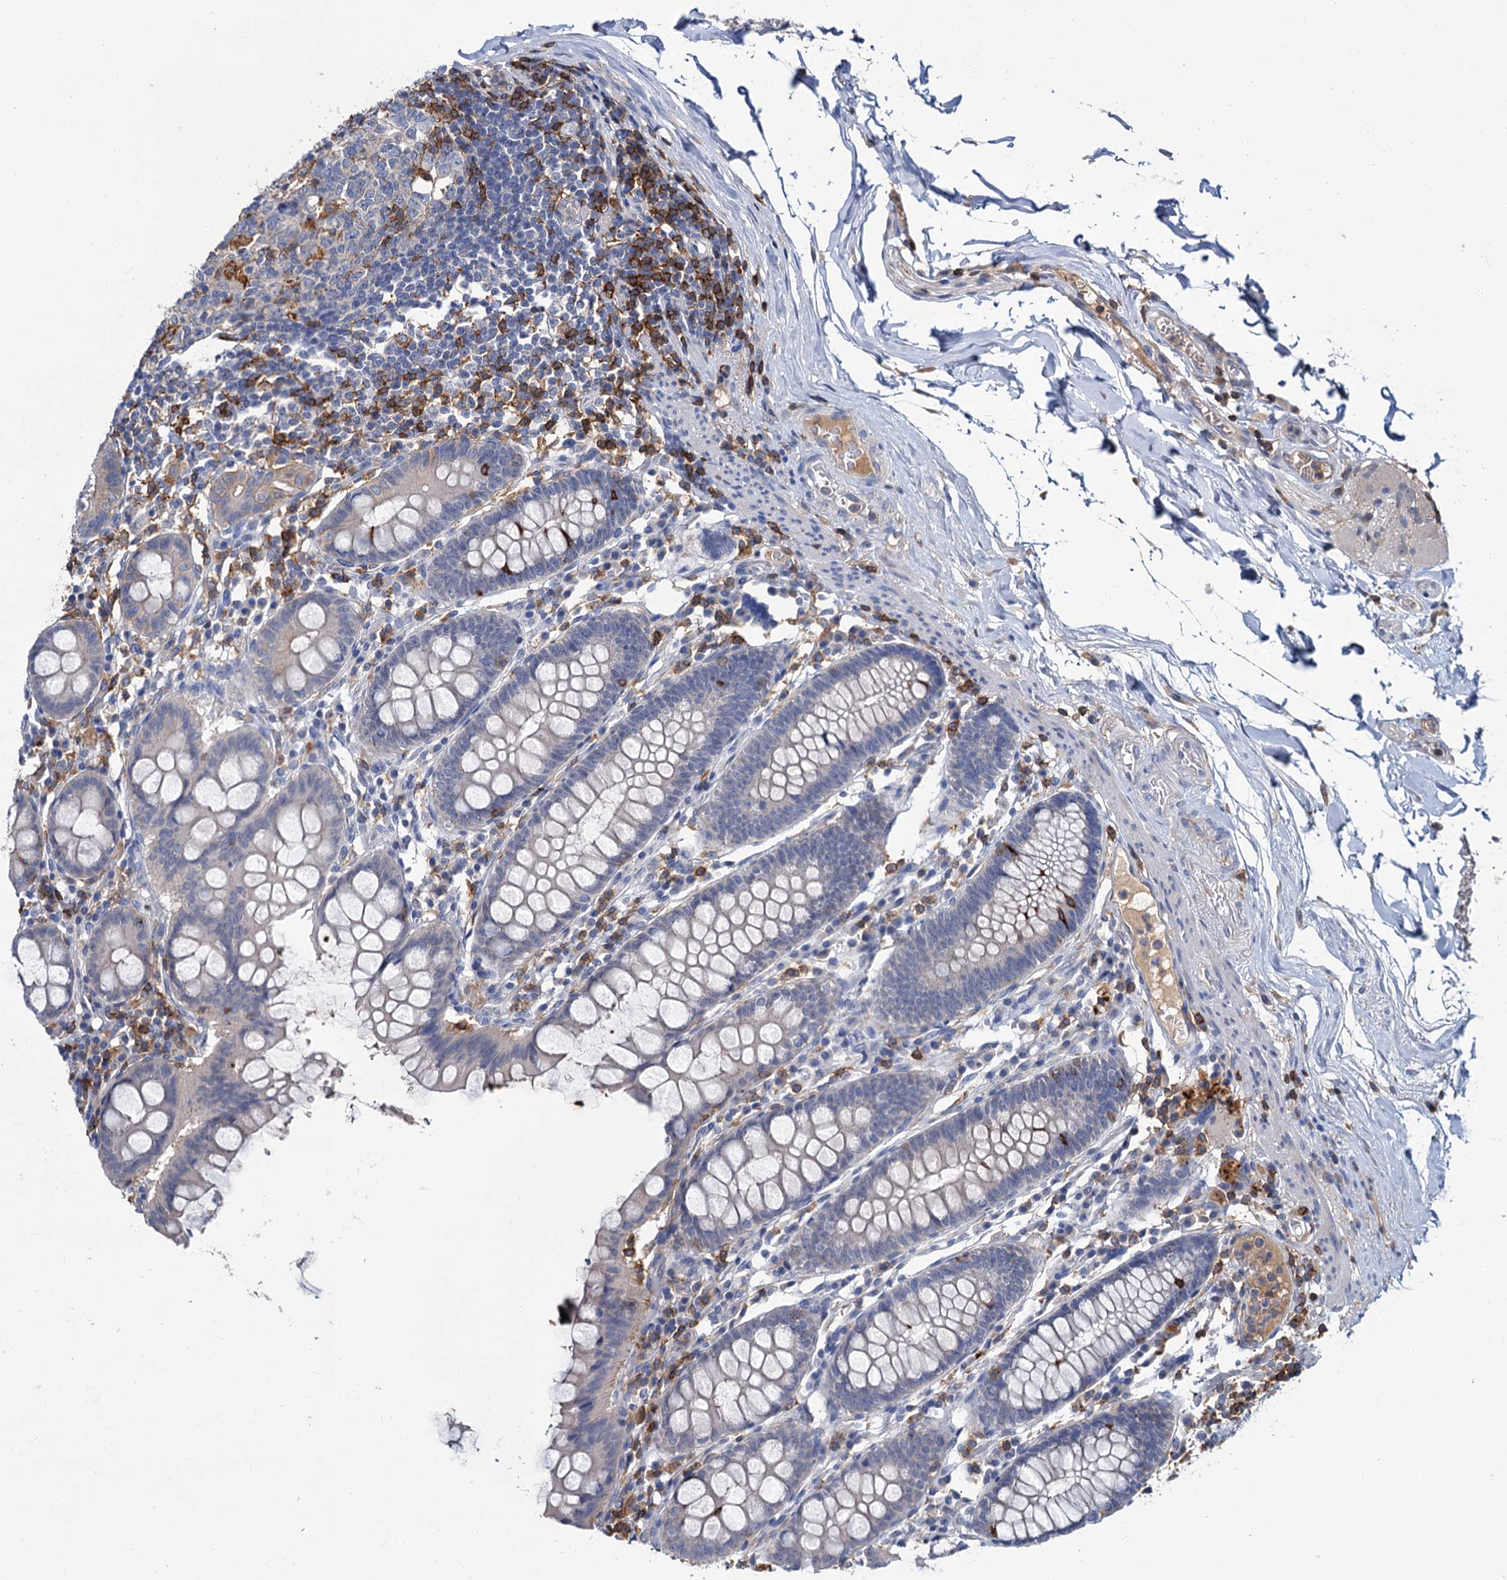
{"staining": {"intensity": "negative", "quantity": "none", "location": "none"}, "tissue": "colon", "cell_type": "Endothelial cells", "image_type": "normal", "snomed": [{"axis": "morphology", "description": "Normal tissue, NOS"}, {"axis": "topography", "description": "Colon"}], "caption": "Immunohistochemical staining of benign human colon shows no significant expression in endothelial cells. The staining is performed using DAB (3,3'-diaminobenzidine) brown chromogen with nuclei counter-stained in using hematoxylin.", "gene": "FGFR2", "patient": {"sex": "female", "age": 79}}